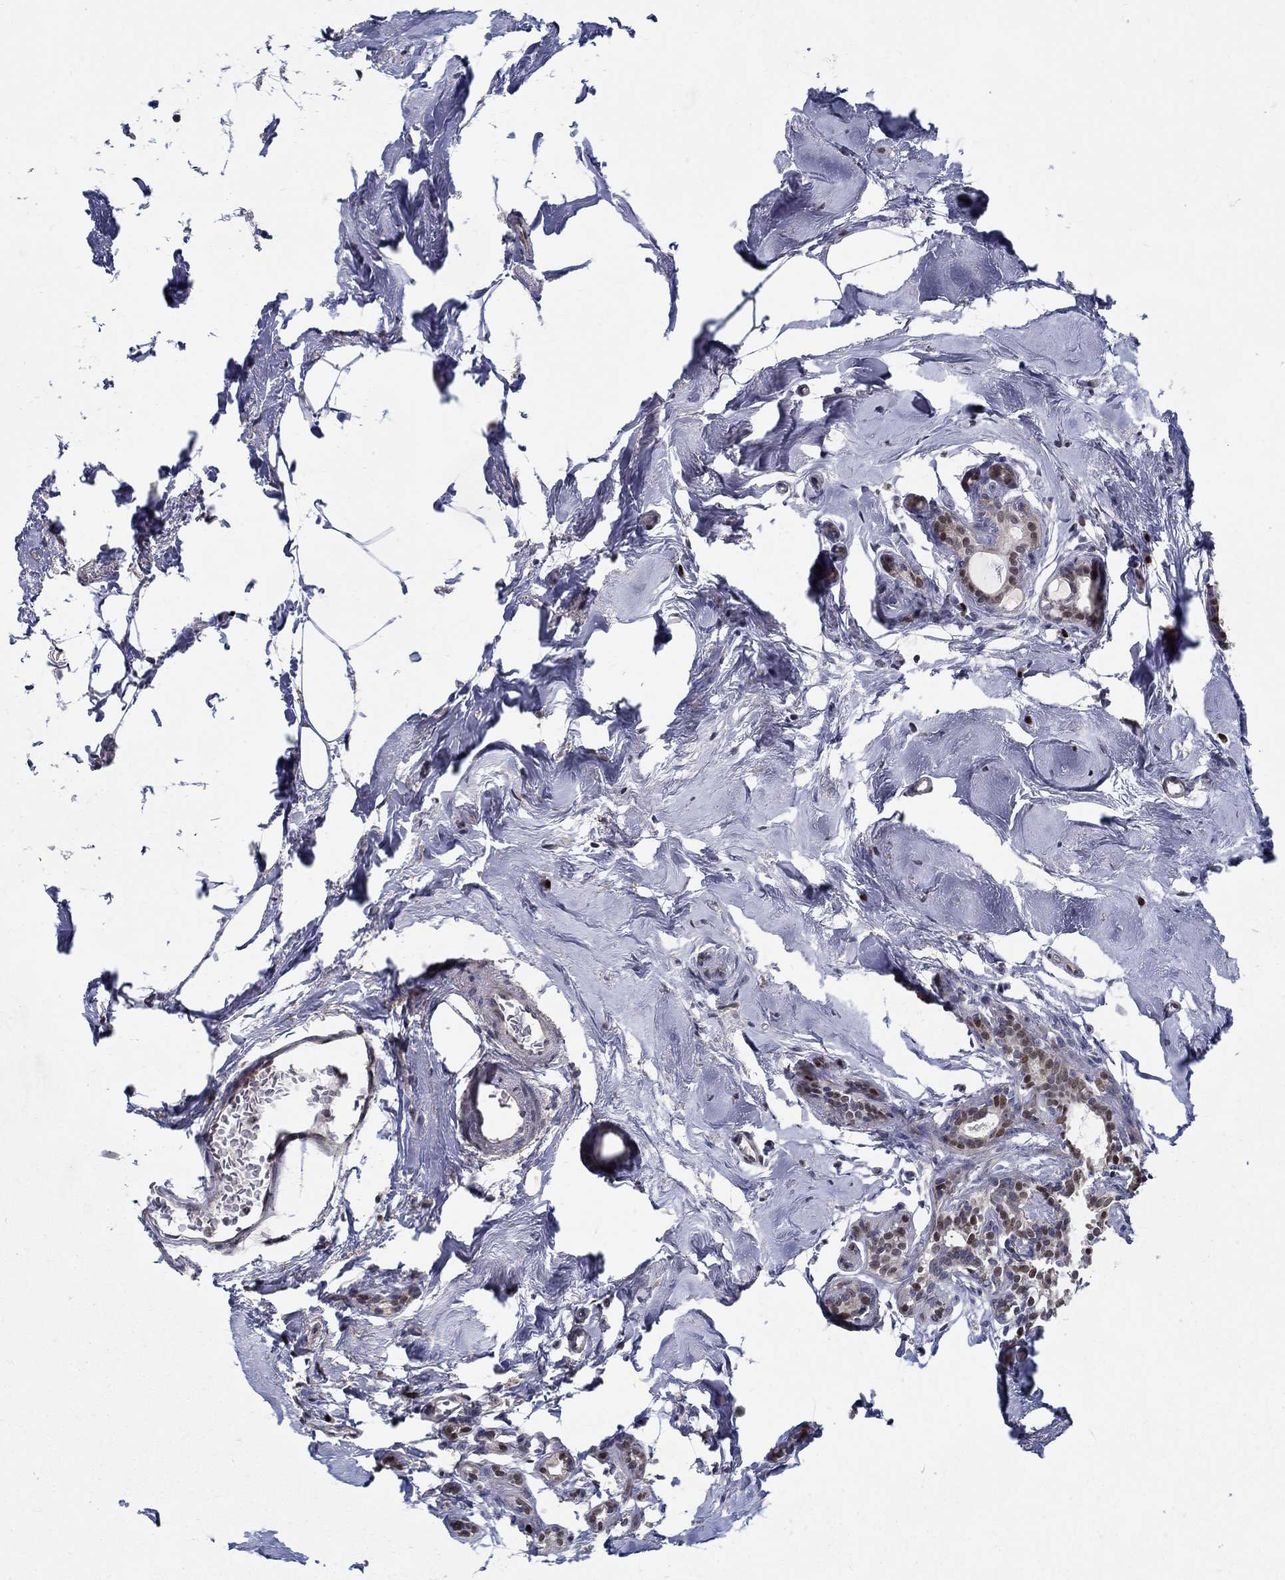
{"staining": {"intensity": "strong", "quantity": "<25%", "location": "nuclear"}, "tissue": "breast cancer", "cell_type": "Tumor cells", "image_type": "cancer", "snomed": [{"axis": "morphology", "description": "Duct carcinoma"}, {"axis": "topography", "description": "Breast"}], "caption": "This micrograph reveals IHC staining of breast cancer, with medium strong nuclear staining in approximately <25% of tumor cells.", "gene": "C16orf46", "patient": {"sex": "female", "age": 83}}